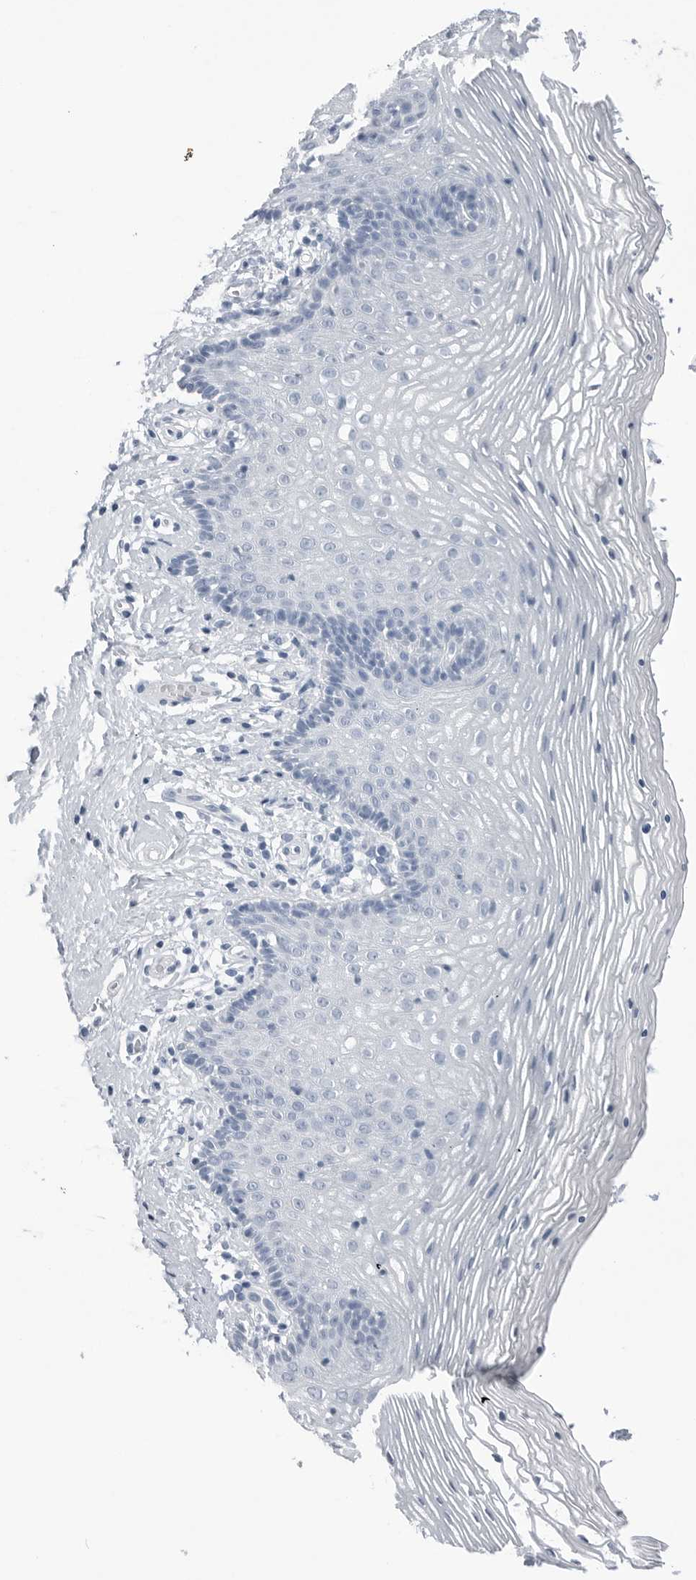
{"staining": {"intensity": "negative", "quantity": "none", "location": "none"}, "tissue": "vagina", "cell_type": "Squamous epithelial cells", "image_type": "normal", "snomed": [{"axis": "morphology", "description": "Normal tissue, NOS"}, {"axis": "topography", "description": "Vagina"}], "caption": "The immunohistochemistry (IHC) micrograph has no significant staining in squamous epithelial cells of vagina. (DAB (3,3'-diaminobenzidine) immunohistochemistry (IHC) visualized using brightfield microscopy, high magnification).", "gene": "ABHD12", "patient": {"sex": "female", "age": 32}}